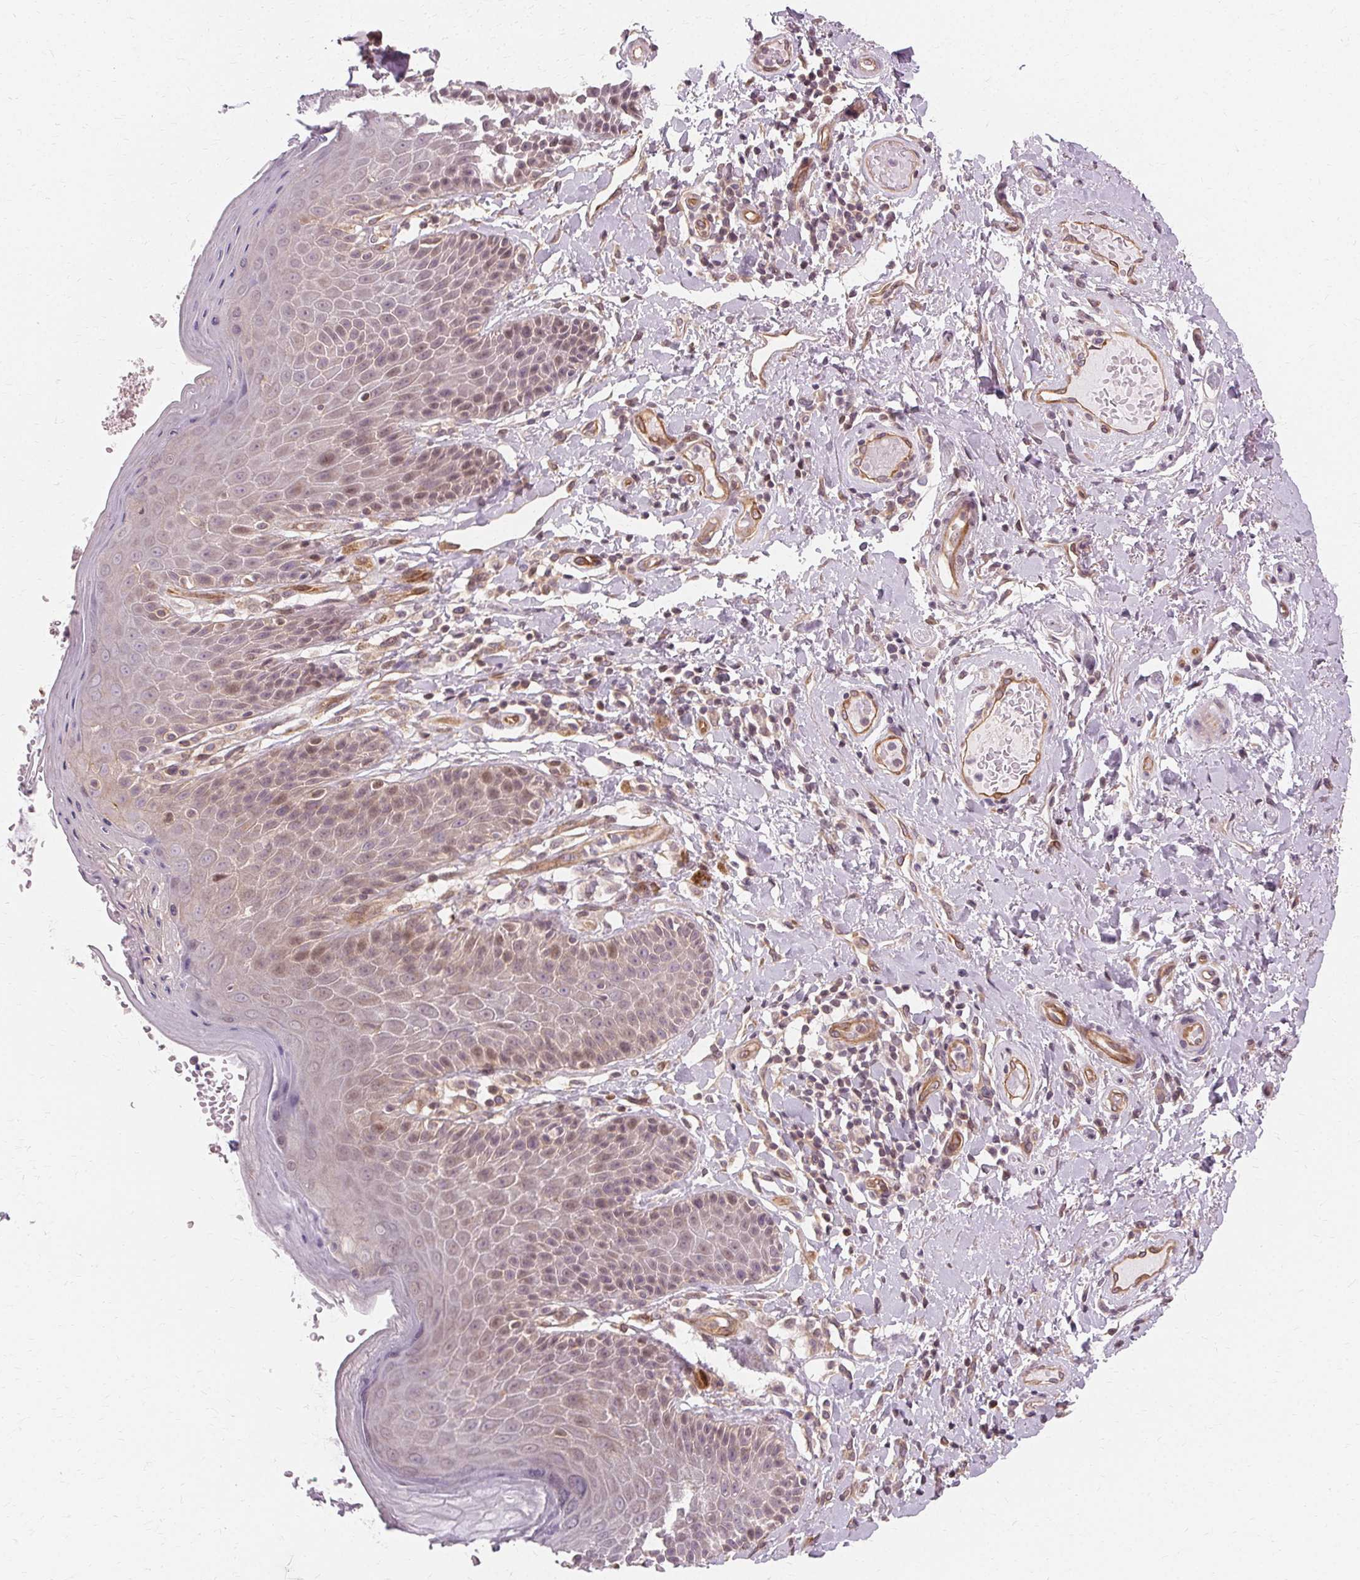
{"staining": {"intensity": "moderate", "quantity": "<25%", "location": "cytoplasmic/membranous"}, "tissue": "skin", "cell_type": "Epidermal cells", "image_type": "normal", "snomed": [{"axis": "morphology", "description": "Normal tissue, NOS"}, {"axis": "topography", "description": "Anal"}, {"axis": "topography", "description": "Peripheral nerve tissue"}], "caption": "This is a photomicrograph of IHC staining of benign skin, which shows moderate positivity in the cytoplasmic/membranous of epidermal cells.", "gene": "USP8", "patient": {"sex": "male", "age": 51}}